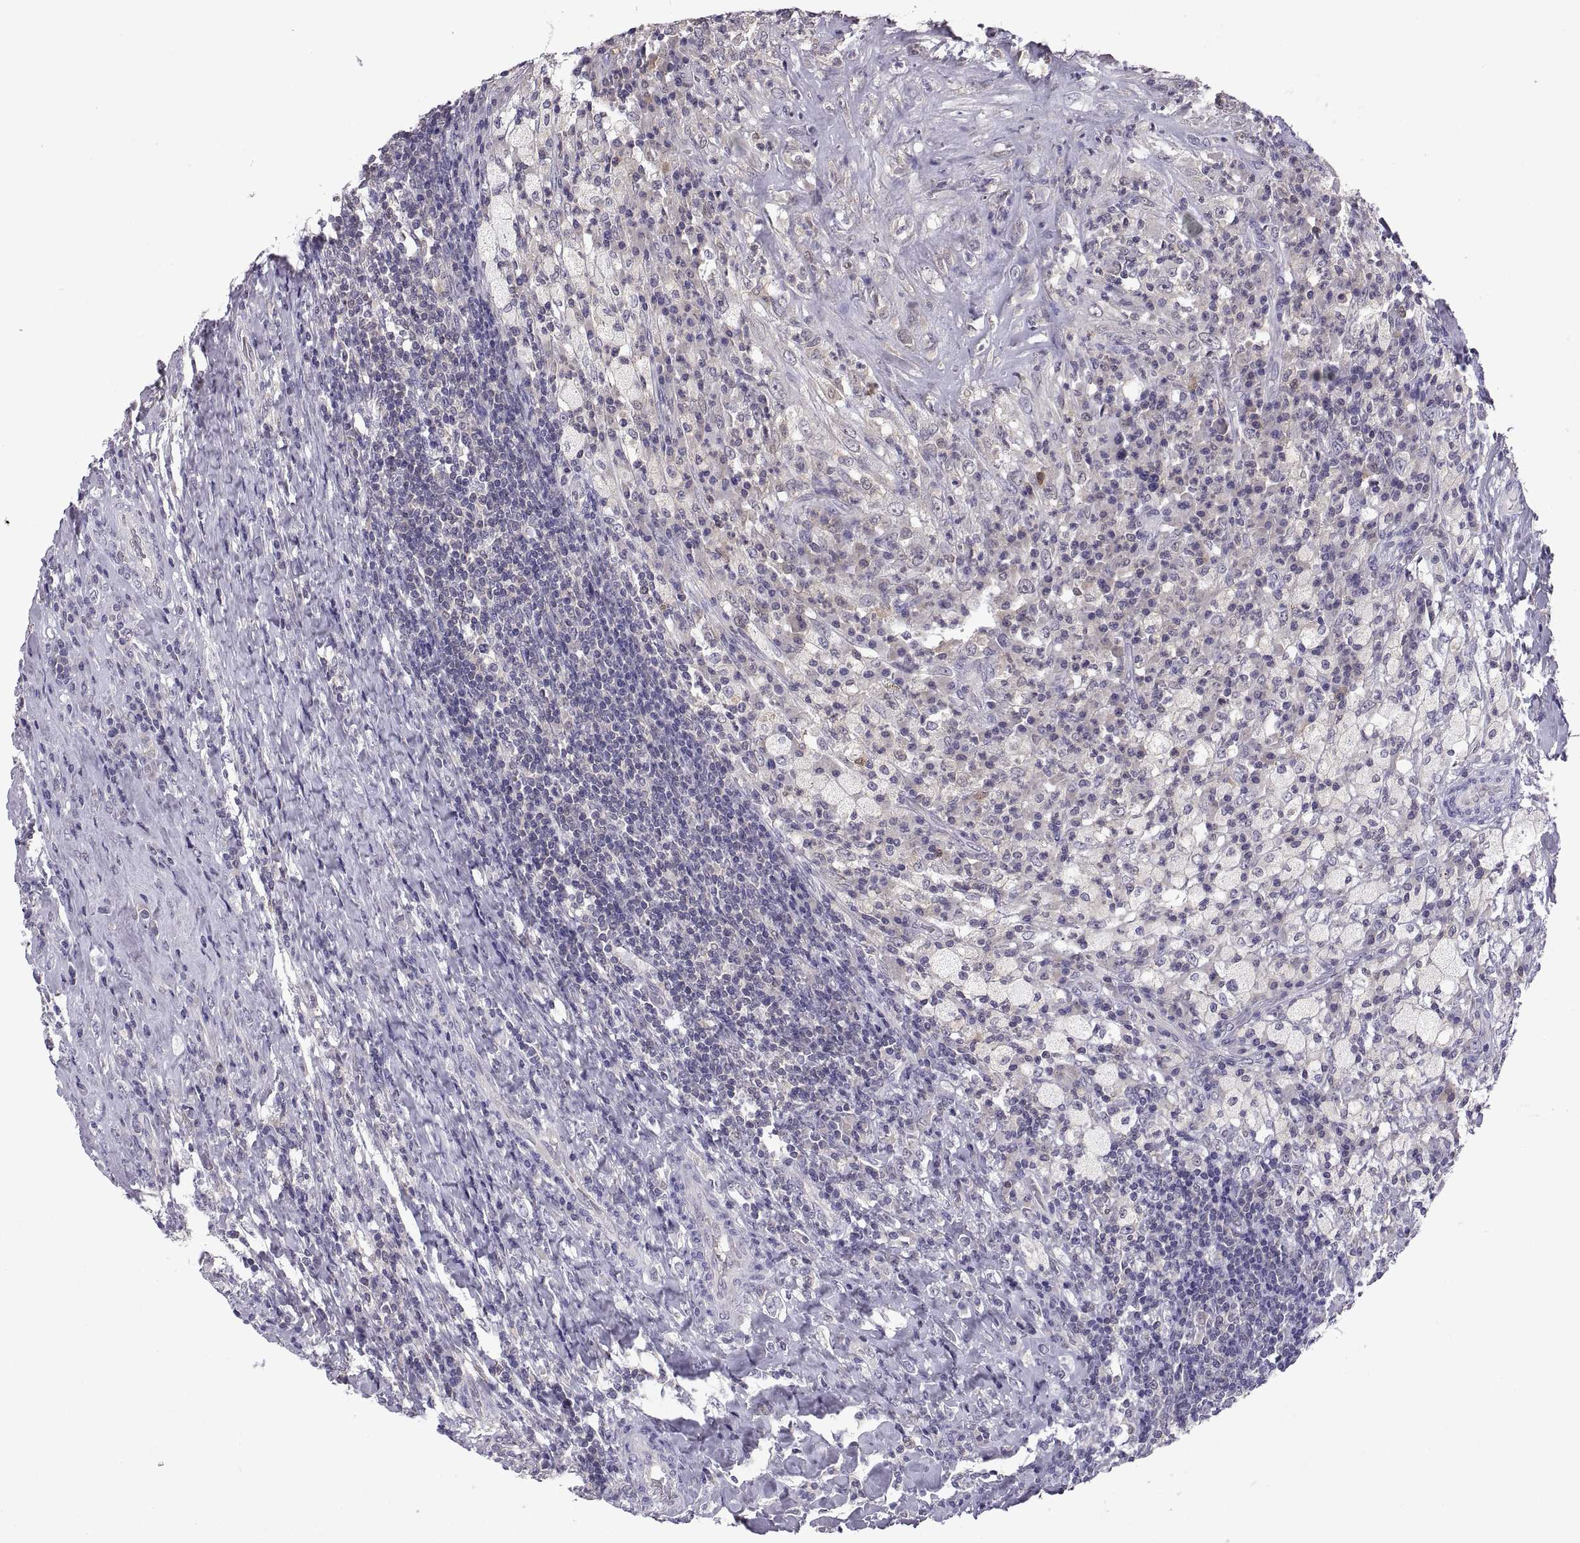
{"staining": {"intensity": "negative", "quantity": "none", "location": "none"}, "tissue": "testis cancer", "cell_type": "Tumor cells", "image_type": "cancer", "snomed": [{"axis": "morphology", "description": "Necrosis, NOS"}, {"axis": "morphology", "description": "Carcinoma, Embryonal, NOS"}, {"axis": "topography", "description": "Testis"}], "caption": "Testis cancer stained for a protein using immunohistochemistry reveals no staining tumor cells.", "gene": "FGF9", "patient": {"sex": "male", "age": 19}}